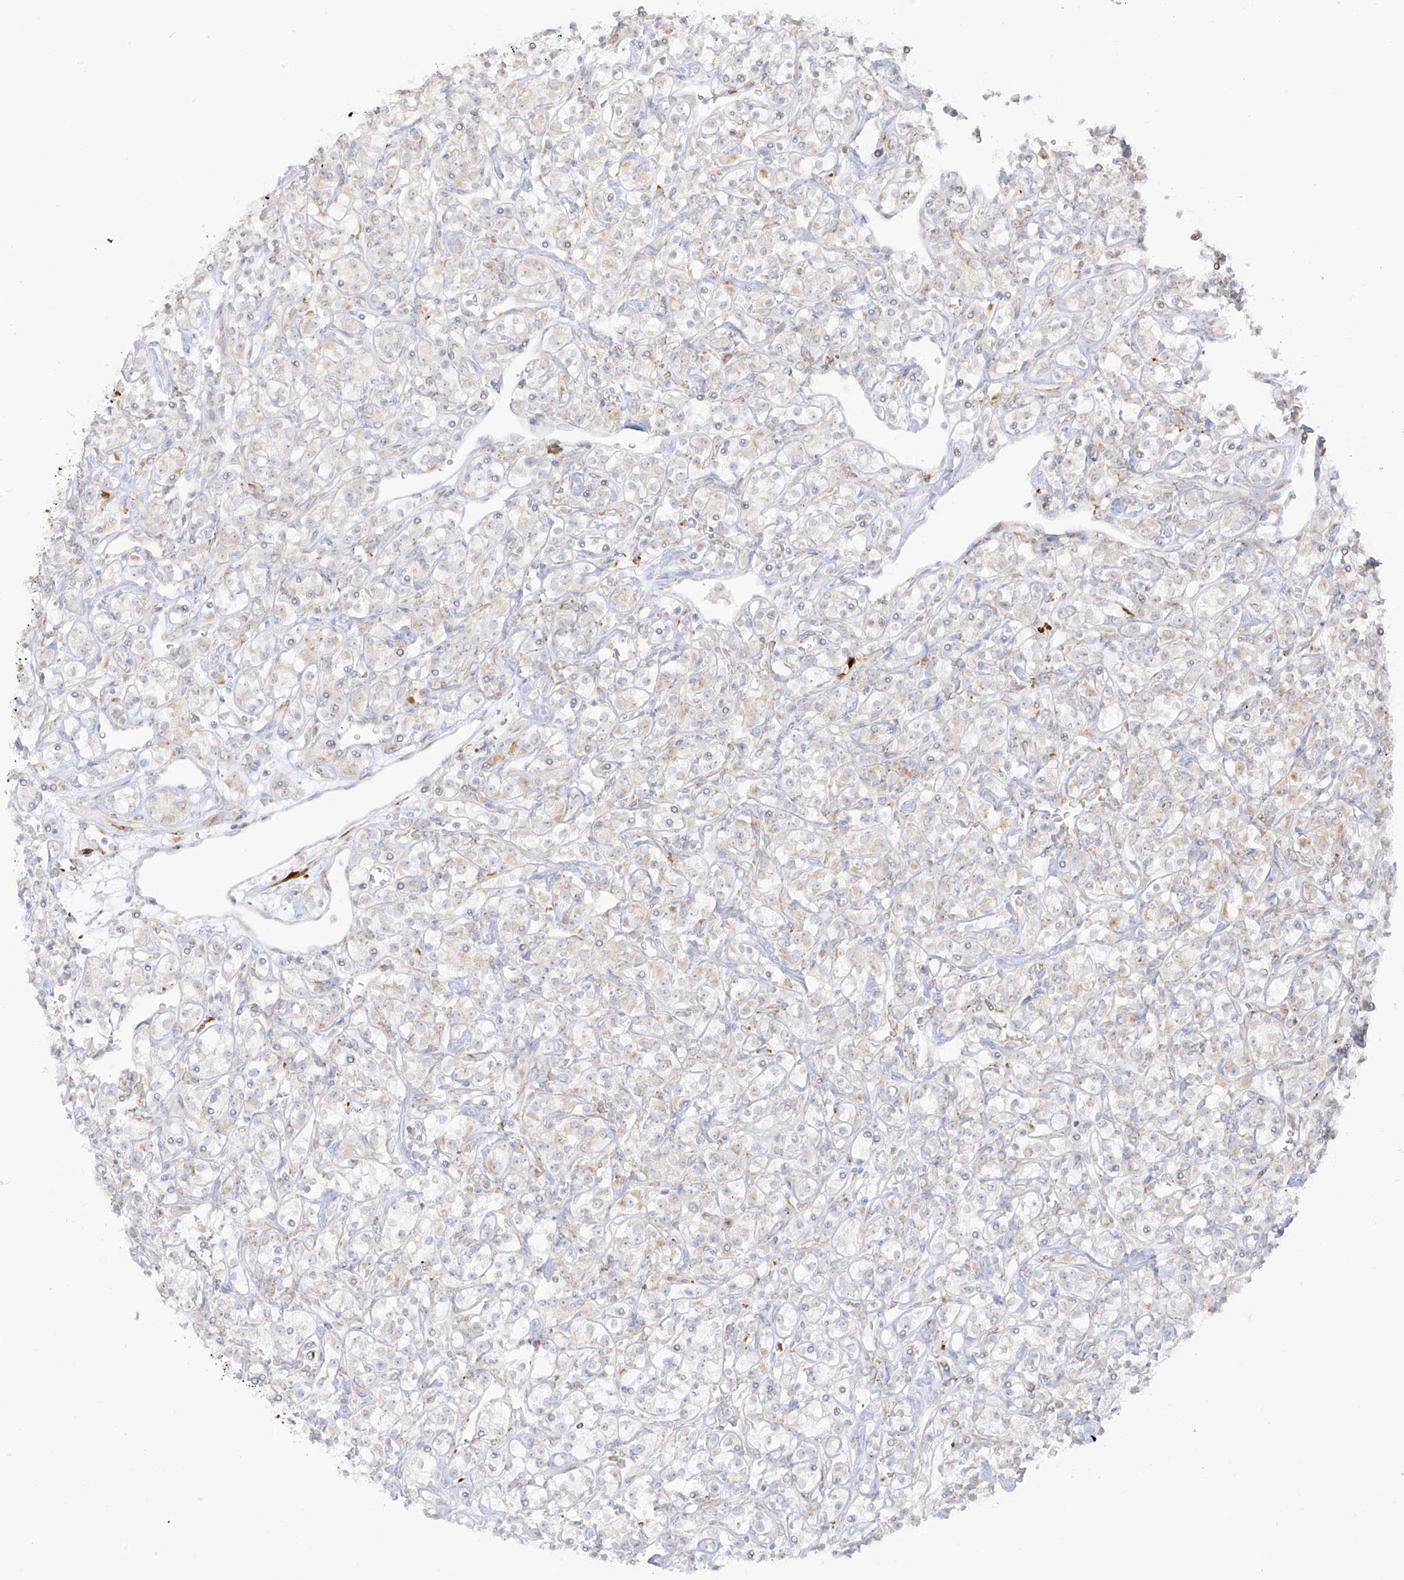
{"staining": {"intensity": "weak", "quantity": "<25%", "location": "cytoplasmic/membranous"}, "tissue": "renal cancer", "cell_type": "Tumor cells", "image_type": "cancer", "snomed": [{"axis": "morphology", "description": "Adenocarcinoma, NOS"}, {"axis": "topography", "description": "Kidney"}], "caption": "Photomicrograph shows no significant protein staining in tumor cells of renal adenocarcinoma.", "gene": "LRRC59", "patient": {"sex": "male", "age": 77}}